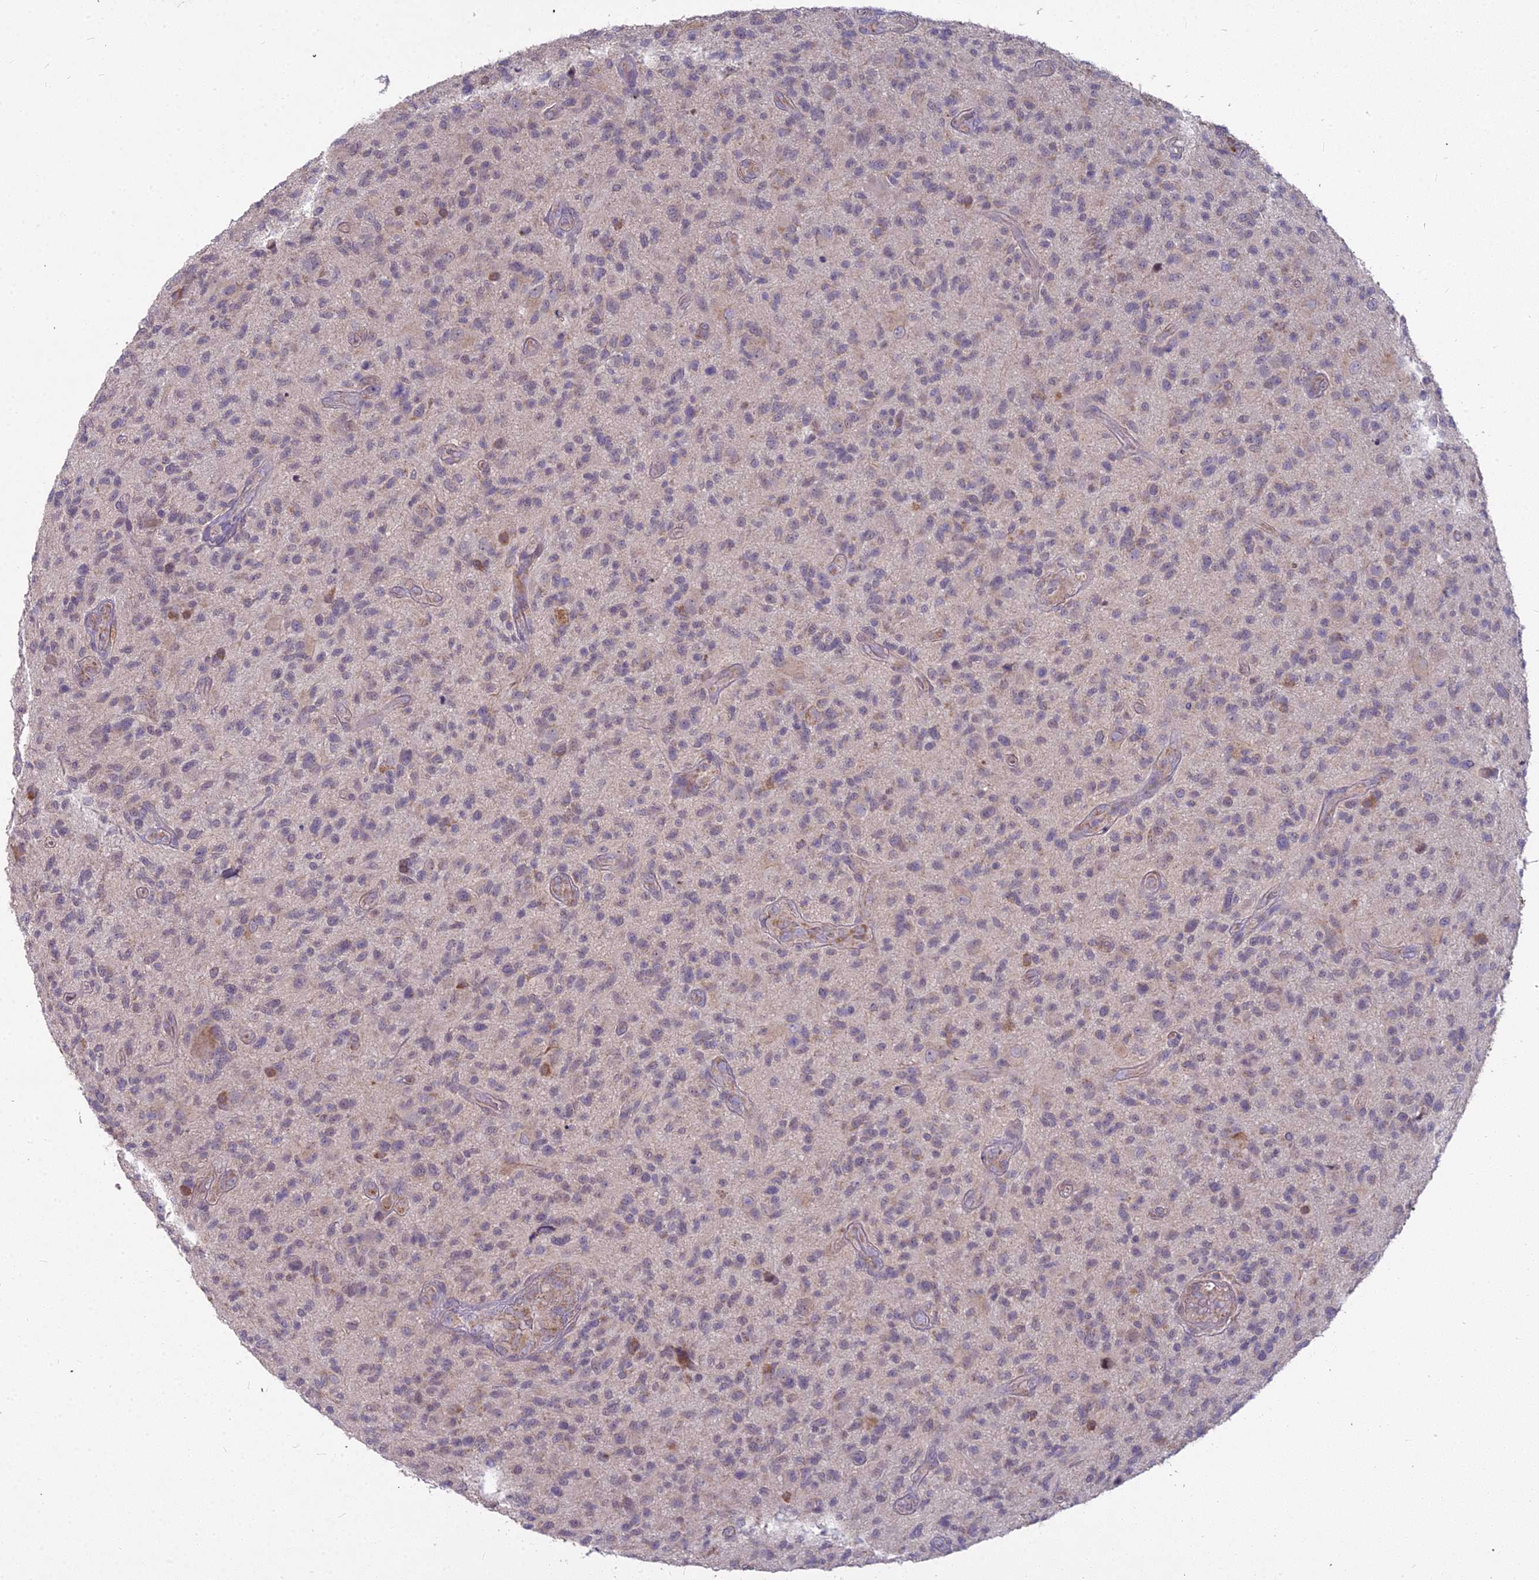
{"staining": {"intensity": "weak", "quantity": "<25%", "location": "cytoplasmic/membranous"}, "tissue": "glioma", "cell_type": "Tumor cells", "image_type": "cancer", "snomed": [{"axis": "morphology", "description": "Glioma, malignant, High grade"}, {"axis": "topography", "description": "Brain"}], "caption": "The photomicrograph demonstrates no significant staining in tumor cells of glioma.", "gene": "MICU2", "patient": {"sex": "male", "age": 47}}